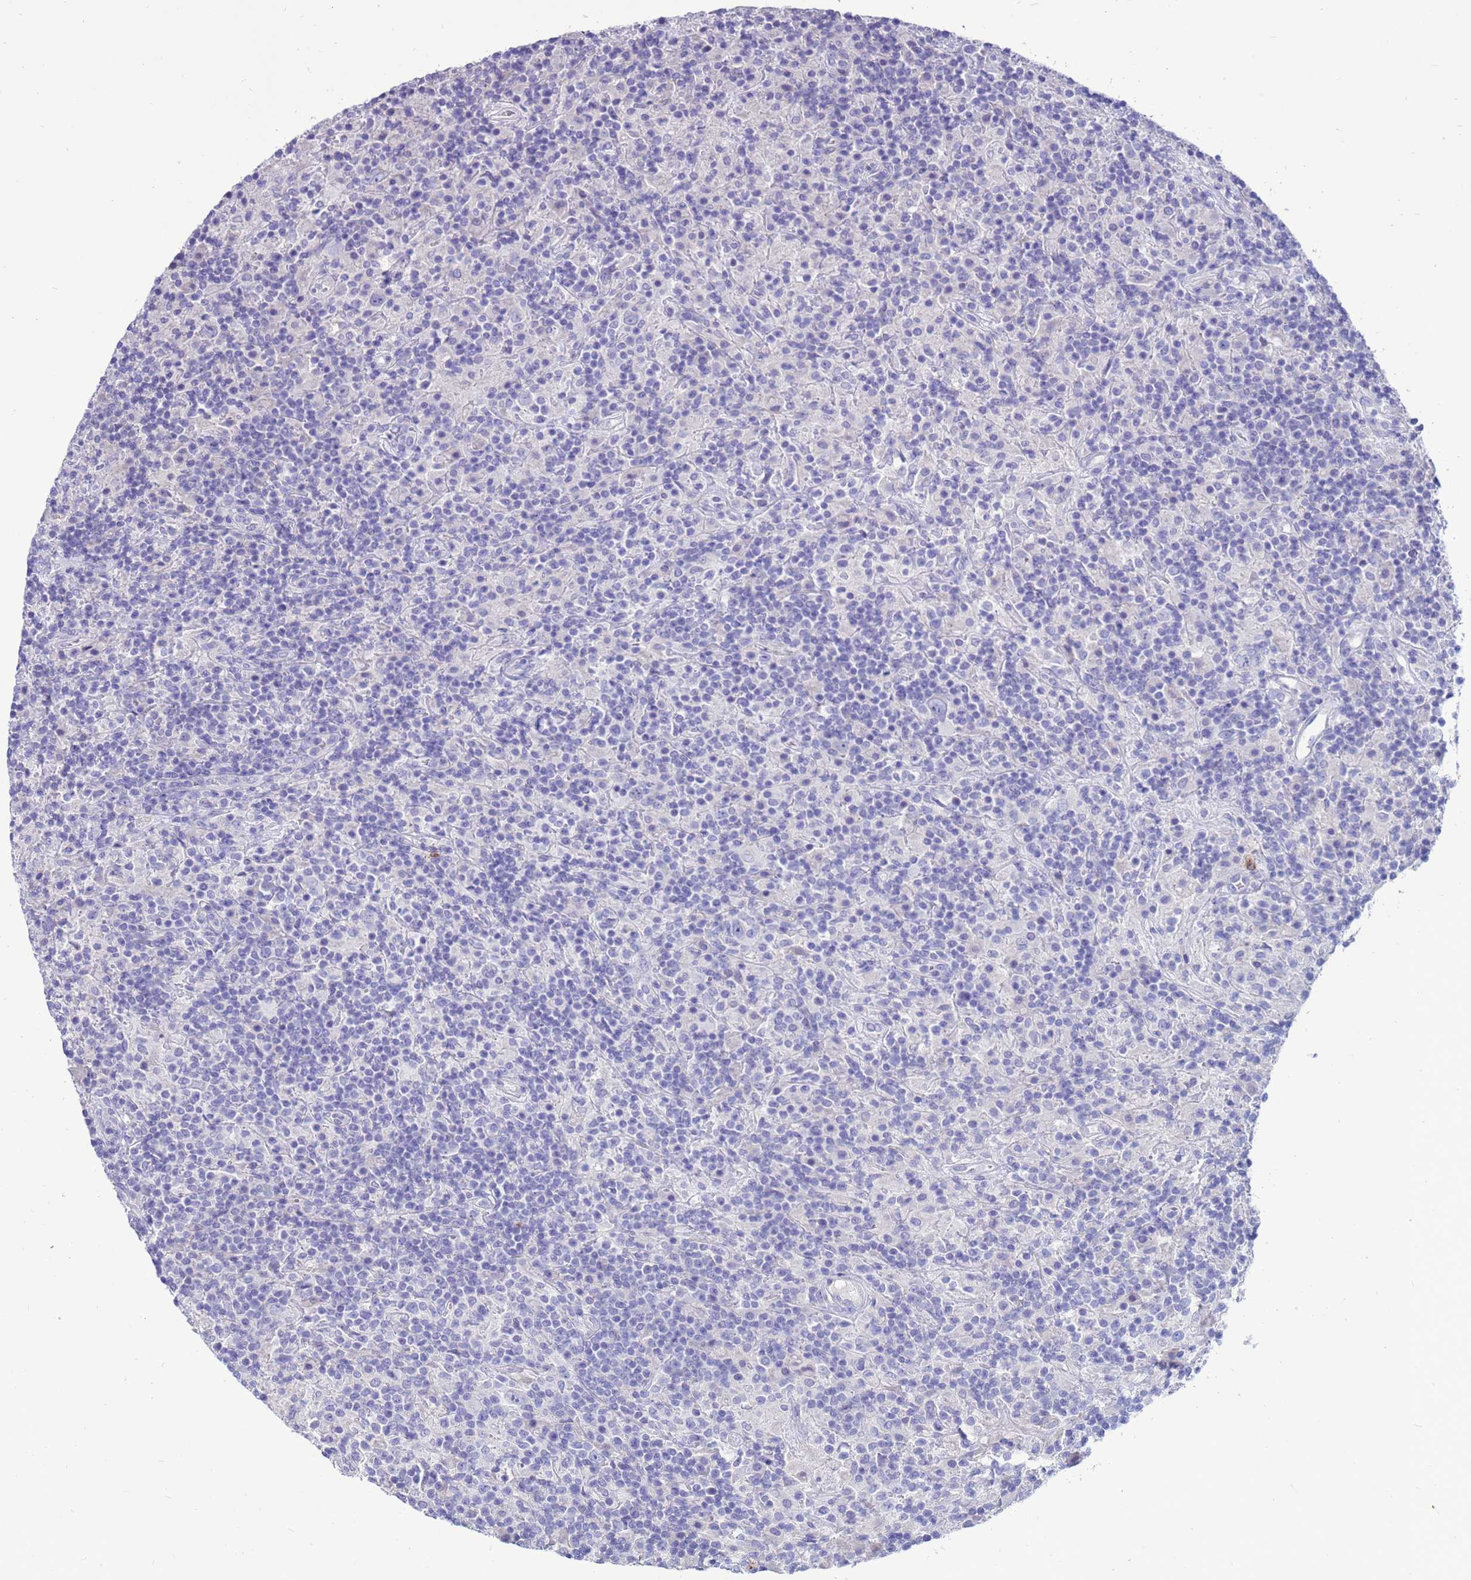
{"staining": {"intensity": "negative", "quantity": "none", "location": "none"}, "tissue": "lymphoma", "cell_type": "Tumor cells", "image_type": "cancer", "snomed": [{"axis": "morphology", "description": "Hodgkin's disease, NOS"}, {"axis": "topography", "description": "Lymph node"}], "caption": "A histopathology image of lymphoma stained for a protein displays no brown staining in tumor cells. Nuclei are stained in blue.", "gene": "PDE10A", "patient": {"sex": "male", "age": 70}}